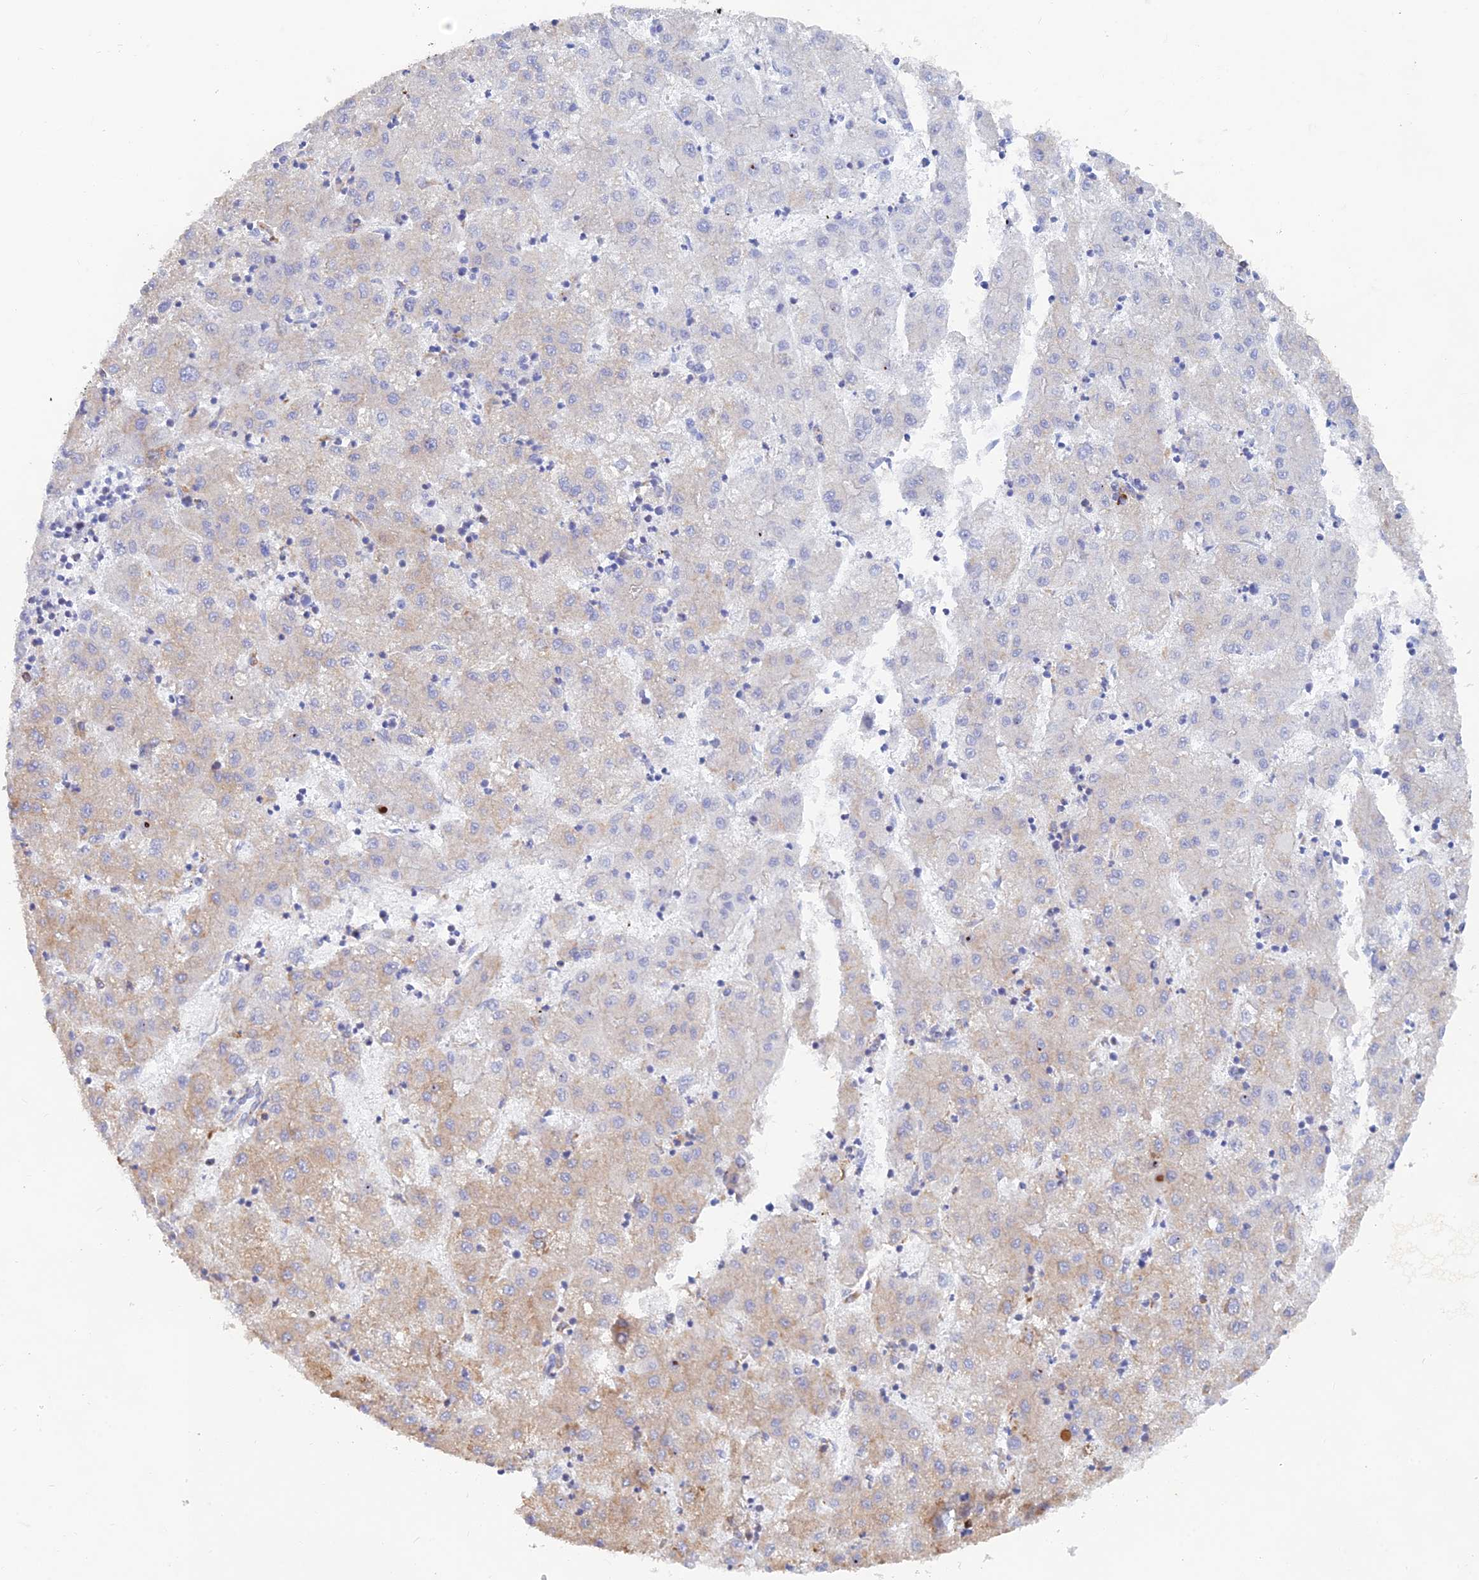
{"staining": {"intensity": "weak", "quantity": "25%-75%", "location": "cytoplasmic/membranous"}, "tissue": "liver cancer", "cell_type": "Tumor cells", "image_type": "cancer", "snomed": [{"axis": "morphology", "description": "Carcinoma, Hepatocellular, NOS"}, {"axis": "topography", "description": "Liver"}], "caption": "This is an image of IHC staining of liver hepatocellular carcinoma, which shows weak staining in the cytoplasmic/membranous of tumor cells.", "gene": "WDR35", "patient": {"sex": "male", "age": 72}}